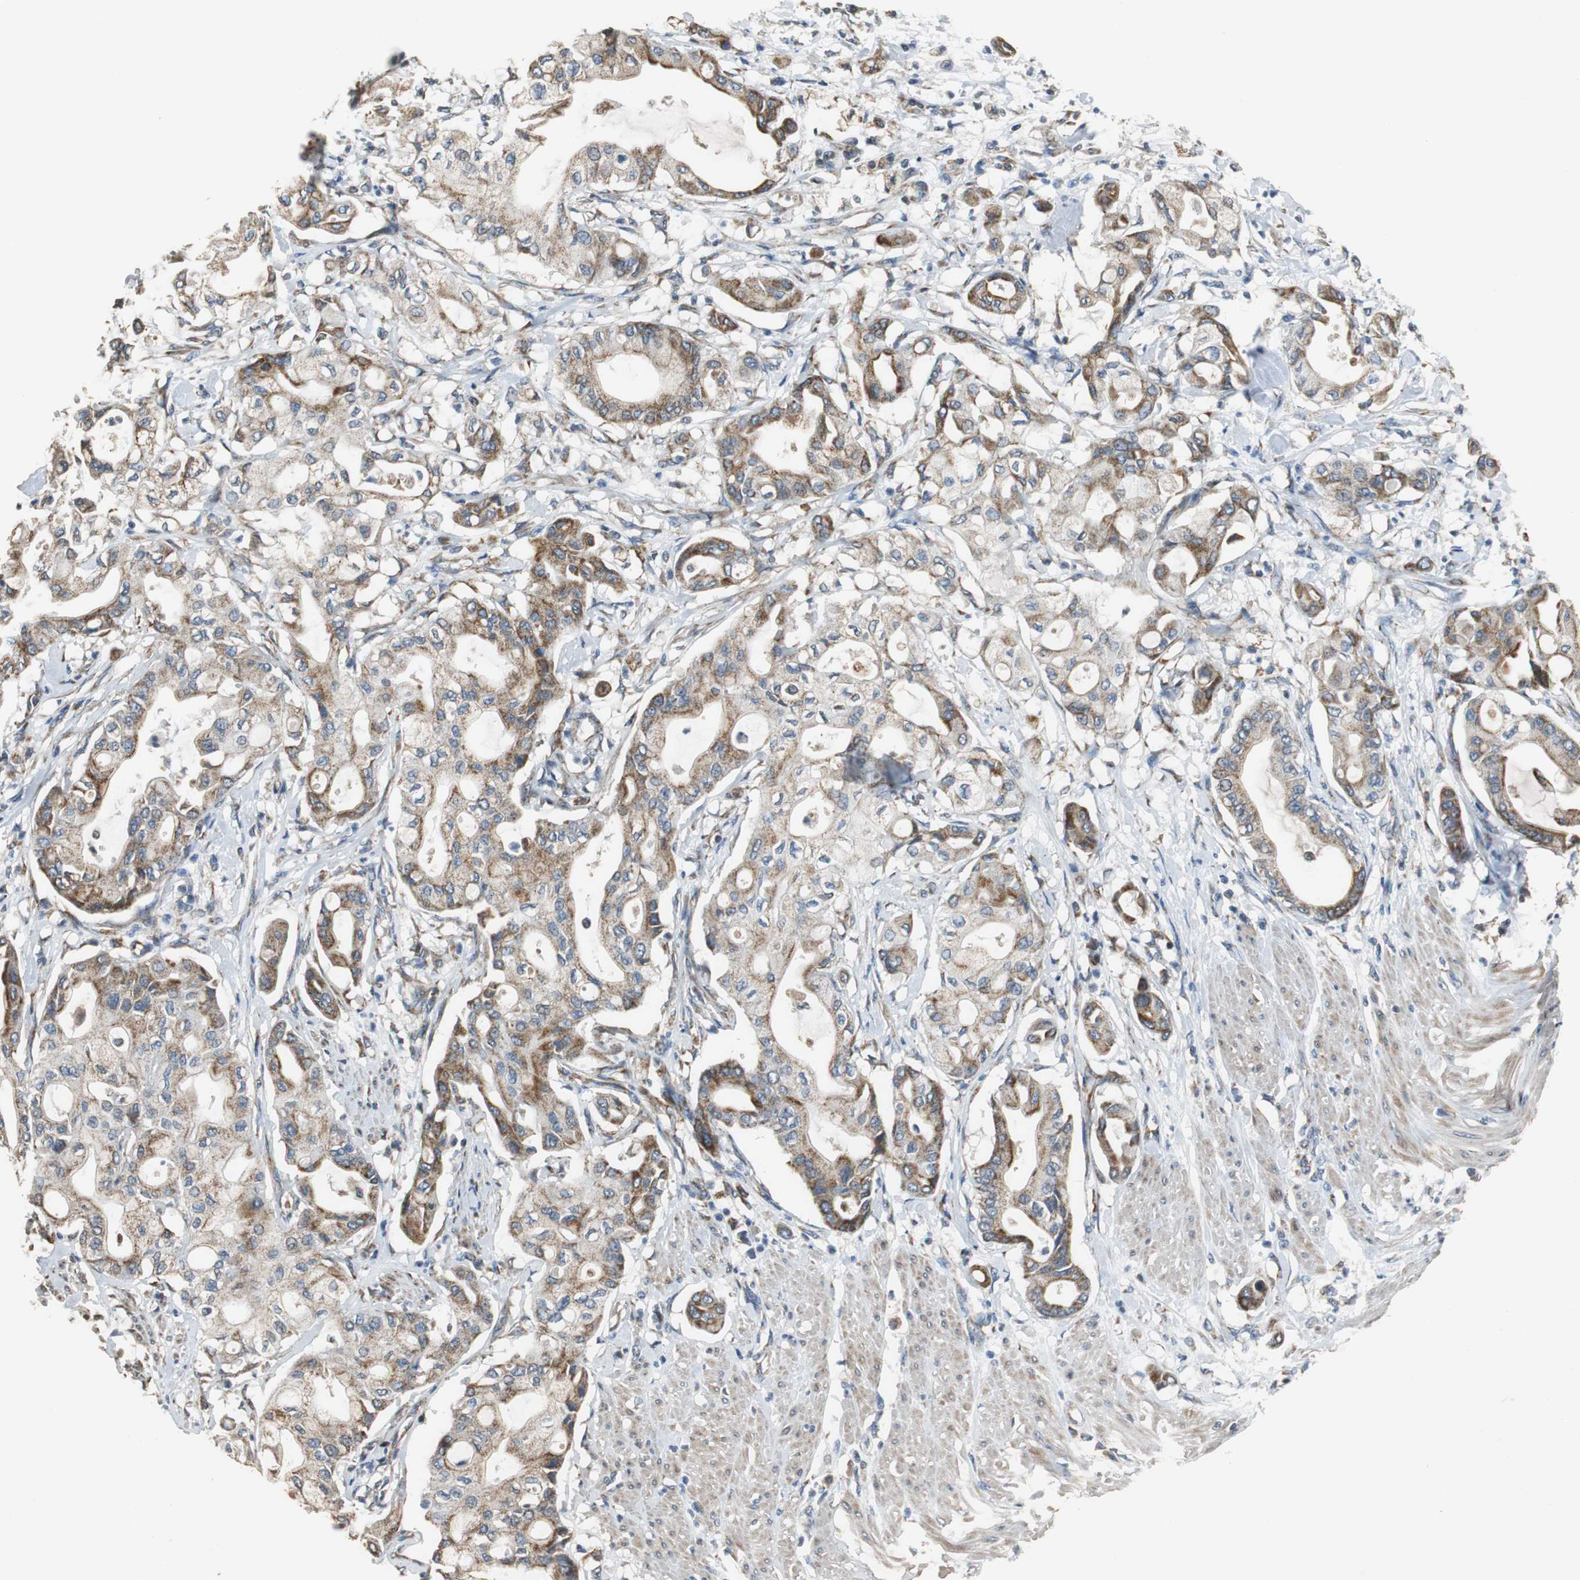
{"staining": {"intensity": "moderate", "quantity": ">75%", "location": "cytoplasmic/membranous"}, "tissue": "pancreatic cancer", "cell_type": "Tumor cells", "image_type": "cancer", "snomed": [{"axis": "morphology", "description": "Adenocarcinoma, NOS"}, {"axis": "morphology", "description": "Adenocarcinoma, metastatic, NOS"}, {"axis": "topography", "description": "Lymph node"}, {"axis": "topography", "description": "Pancreas"}, {"axis": "topography", "description": "Duodenum"}], "caption": "This micrograph demonstrates immunohistochemistry staining of metastatic adenocarcinoma (pancreatic), with medium moderate cytoplasmic/membranous staining in about >75% of tumor cells.", "gene": "HMGCL", "patient": {"sex": "female", "age": 64}}